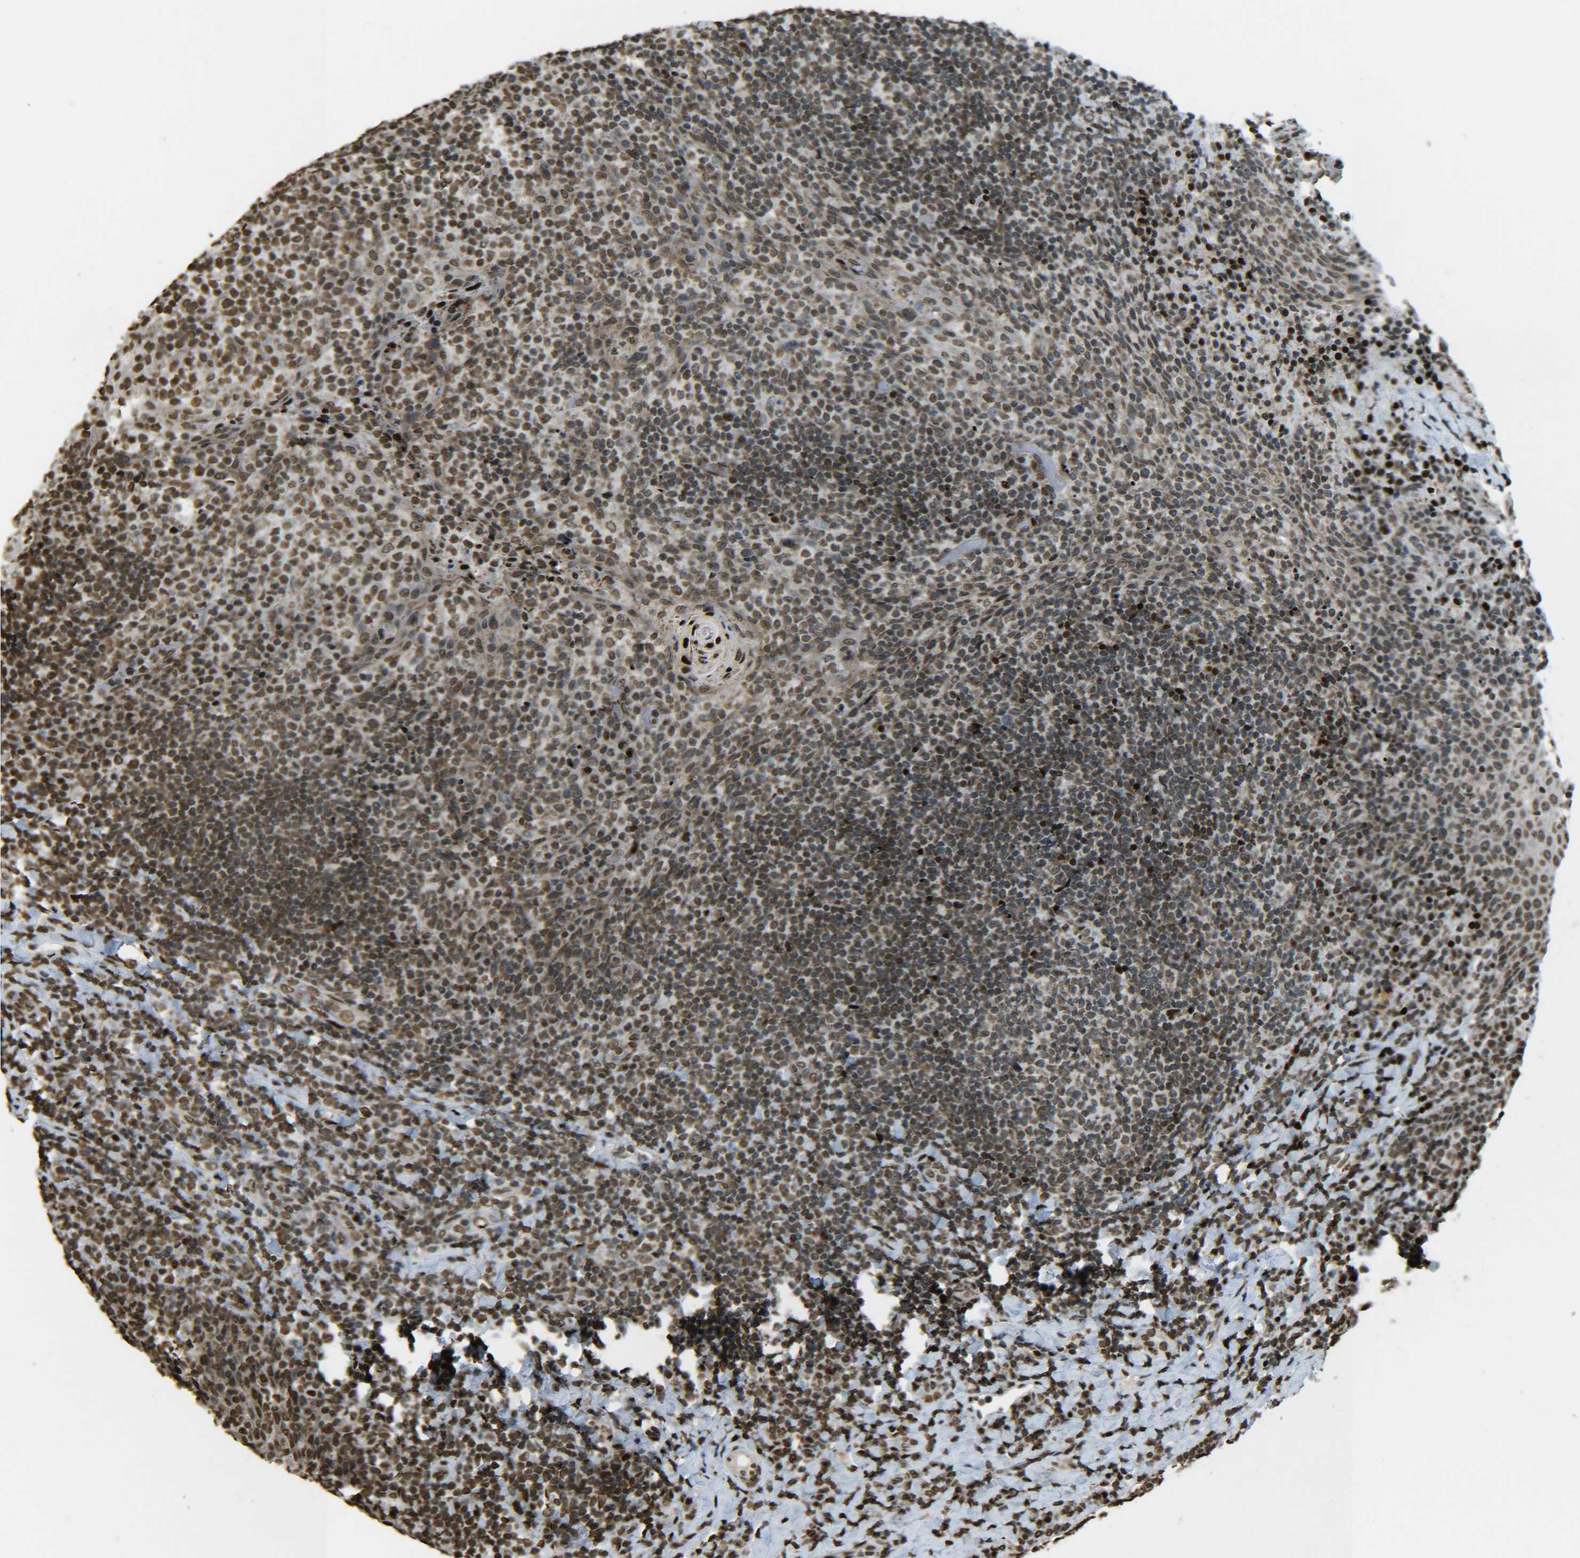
{"staining": {"intensity": "moderate", "quantity": ">75%", "location": "nuclear"}, "tissue": "tonsil", "cell_type": "Germinal center cells", "image_type": "normal", "snomed": [{"axis": "morphology", "description": "Normal tissue, NOS"}, {"axis": "topography", "description": "Tonsil"}], "caption": "Immunohistochemistry (IHC) image of normal tonsil stained for a protein (brown), which reveals medium levels of moderate nuclear staining in about >75% of germinal center cells.", "gene": "NEUROG2", "patient": {"sex": "male", "age": 17}}